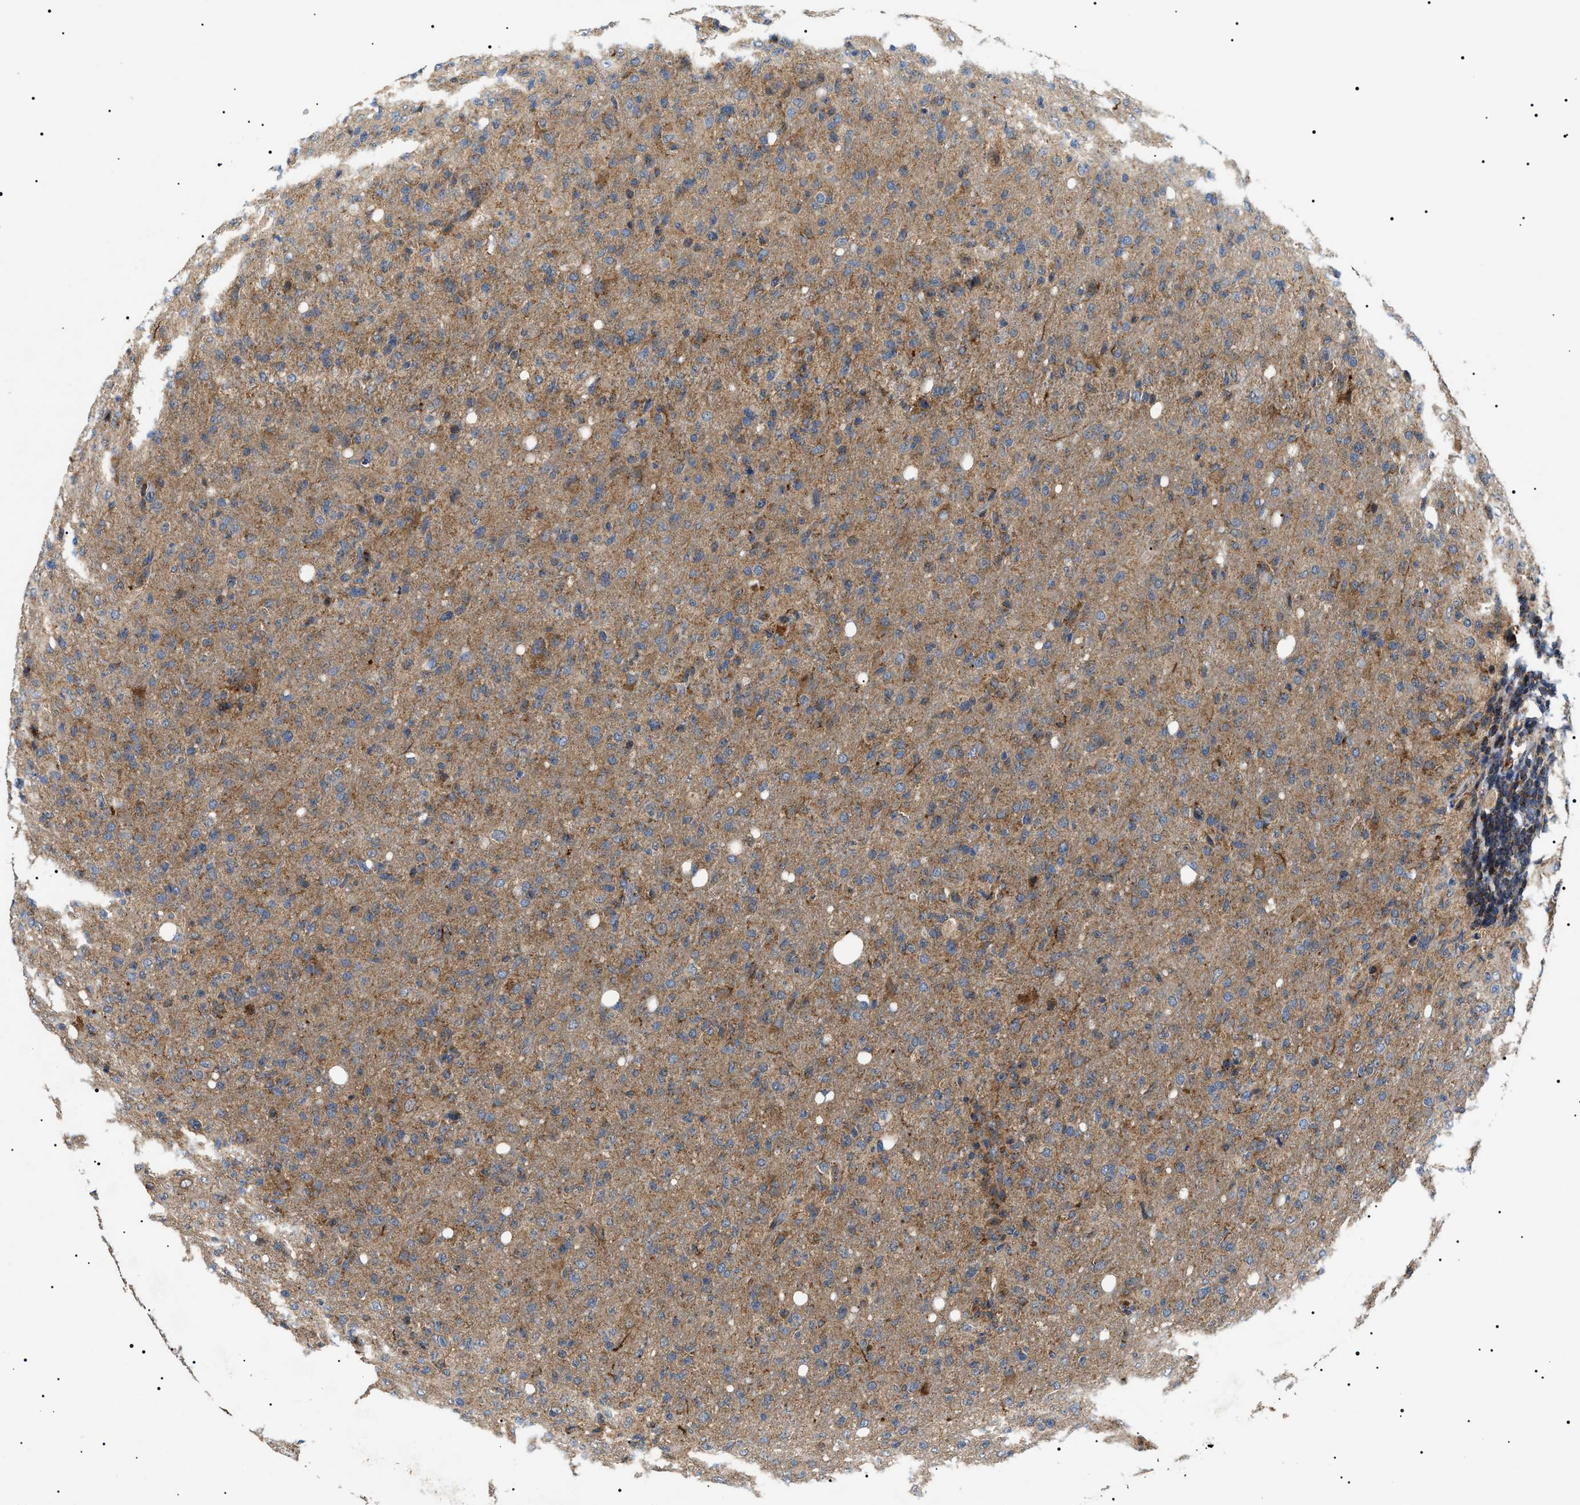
{"staining": {"intensity": "moderate", "quantity": ">75%", "location": "cytoplasmic/membranous"}, "tissue": "glioma", "cell_type": "Tumor cells", "image_type": "cancer", "snomed": [{"axis": "morphology", "description": "Glioma, malignant, High grade"}, {"axis": "topography", "description": "Brain"}], "caption": "High-power microscopy captured an immunohistochemistry (IHC) photomicrograph of glioma, revealing moderate cytoplasmic/membranous positivity in approximately >75% of tumor cells.", "gene": "OXSM", "patient": {"sex": "female", "age": 57}}